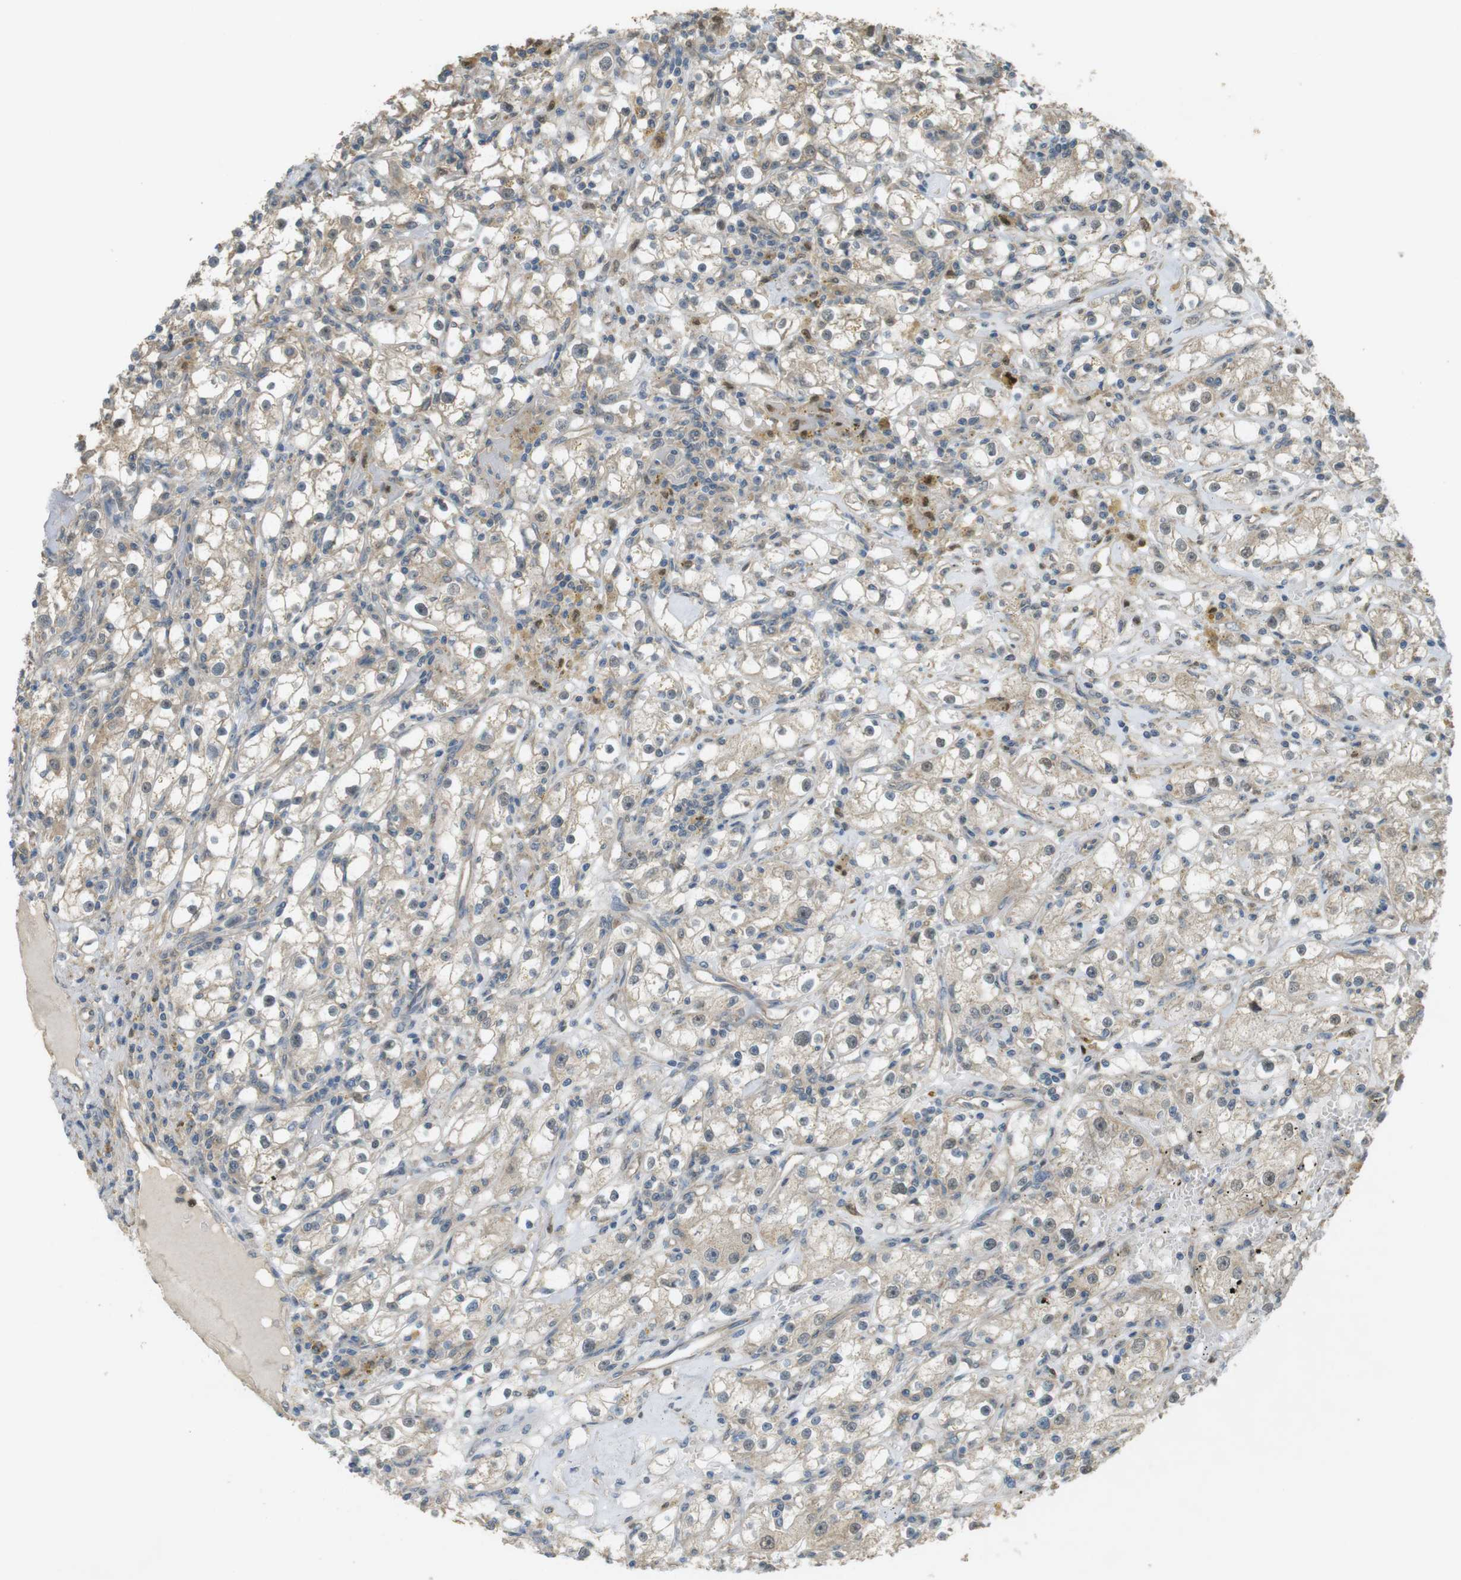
{"staining": {"intensity": "weak", "quantity": "<25%", "location": "cytoplasmic/membranous"}, "tissue": "renal cancer", "cell_type": "Tumor cells", "image_type": "cancer", "snomed": [{"axis": "morphology", "description": "Adenocarcinoma, NOS"}, {"axis": "topography", "description": "Kidney"}], "caption": "Protein analysis of renal cancer (adenocarcinoma) demonstrates no significant staining in tumor cells.", "gene": "ZDHHC20", "patient": {"sex": "male", "age": 56}}